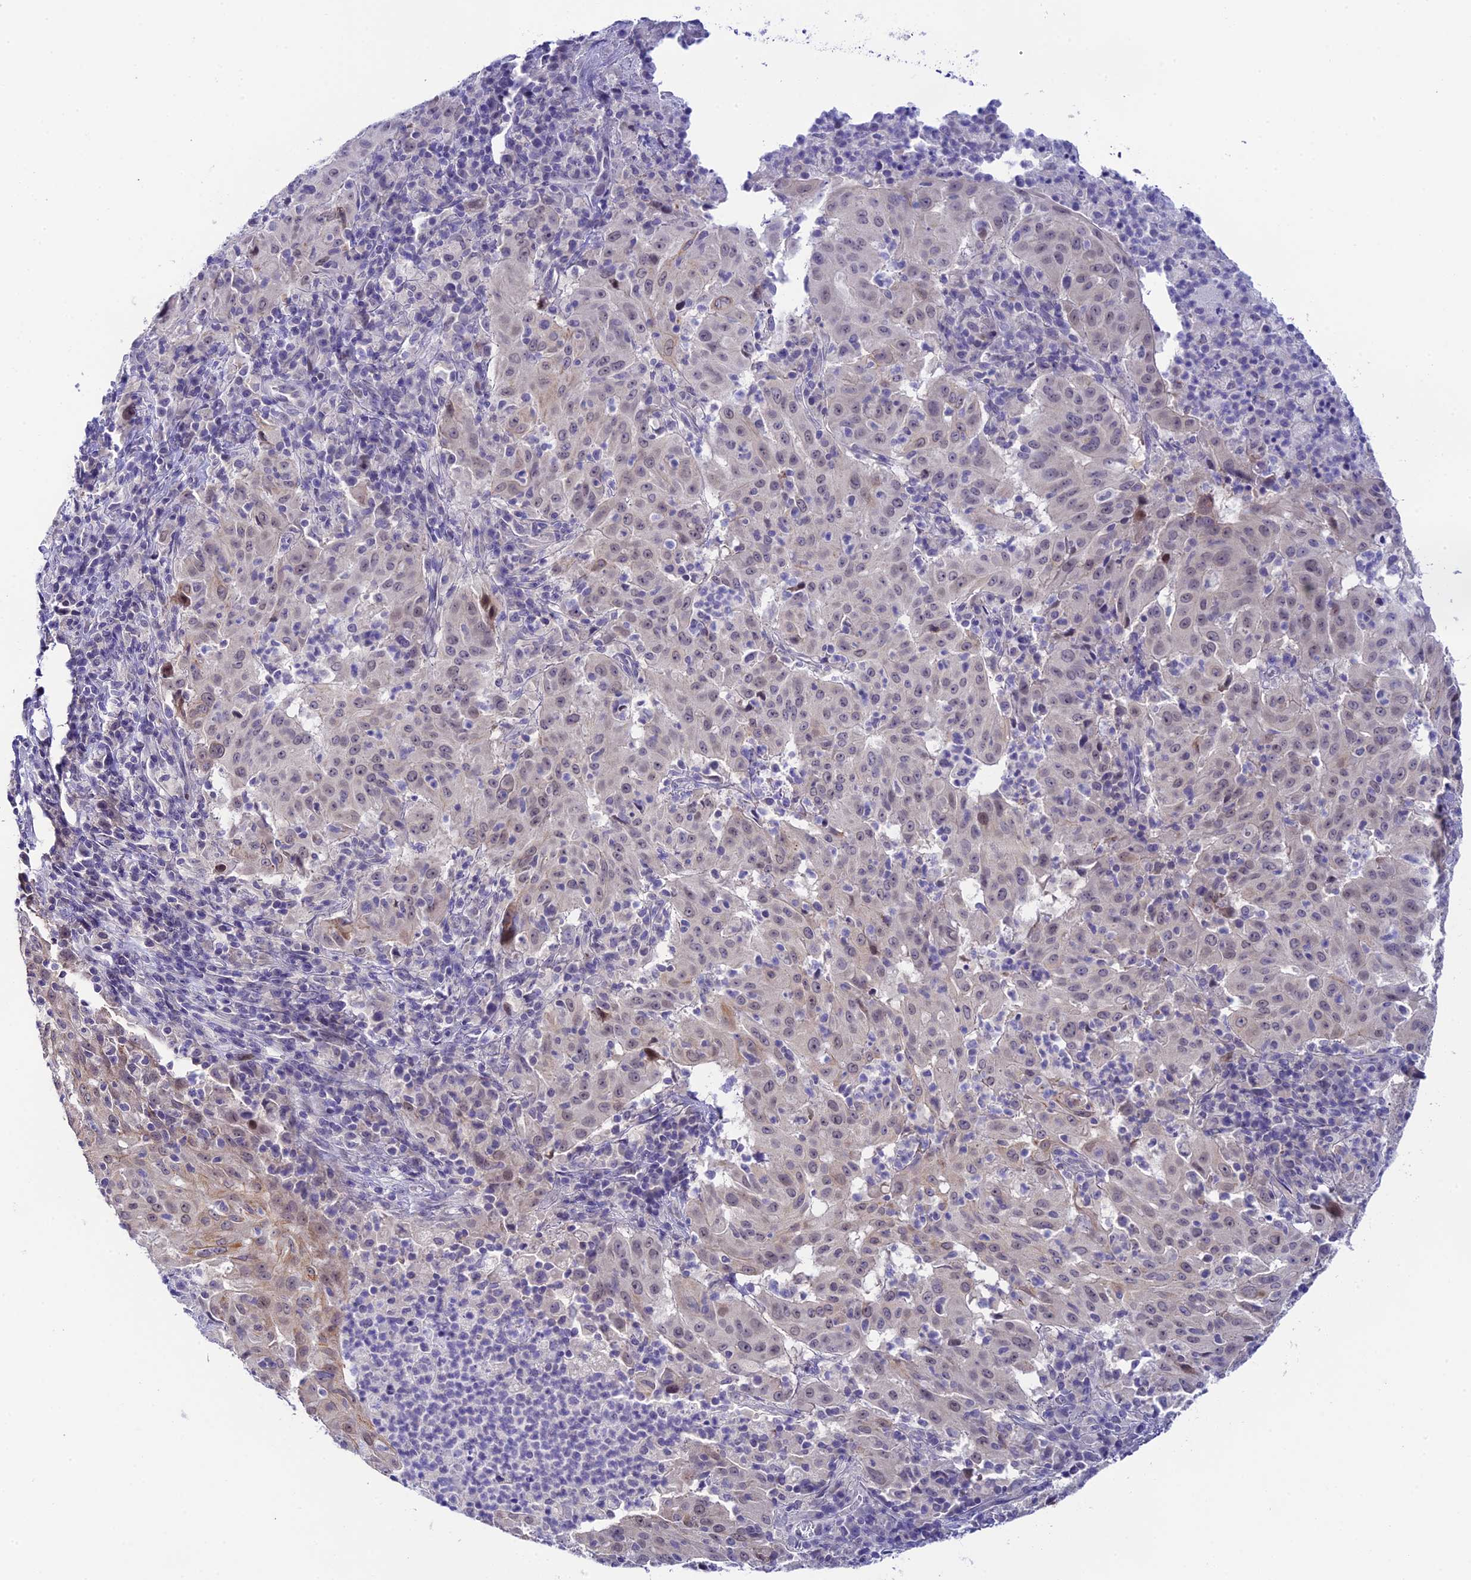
{"staining": {"intensity": "weak", "quantity": "25%-75%", "location": "cytoplasmic/membranous,nuclear"}, "tissue": "pancreatic cancer", "cell_type": "Tumor cells", "image_type": "cancer", "snomed": [{"axis": "morphology", "description": "Adenocarcinoma, NOS"}, {"axis": "topography", "description": "Pancreas"}], "caption": "Protein analysis of pancreatic cancer (adenocarcinoma) tissue shows weak cytoplasmic/membranous and nuclear expression in about 25%-75% of tumor cells.", "gene": "RASGEF1B", "patient": {"sex": "male", "age": 63}}